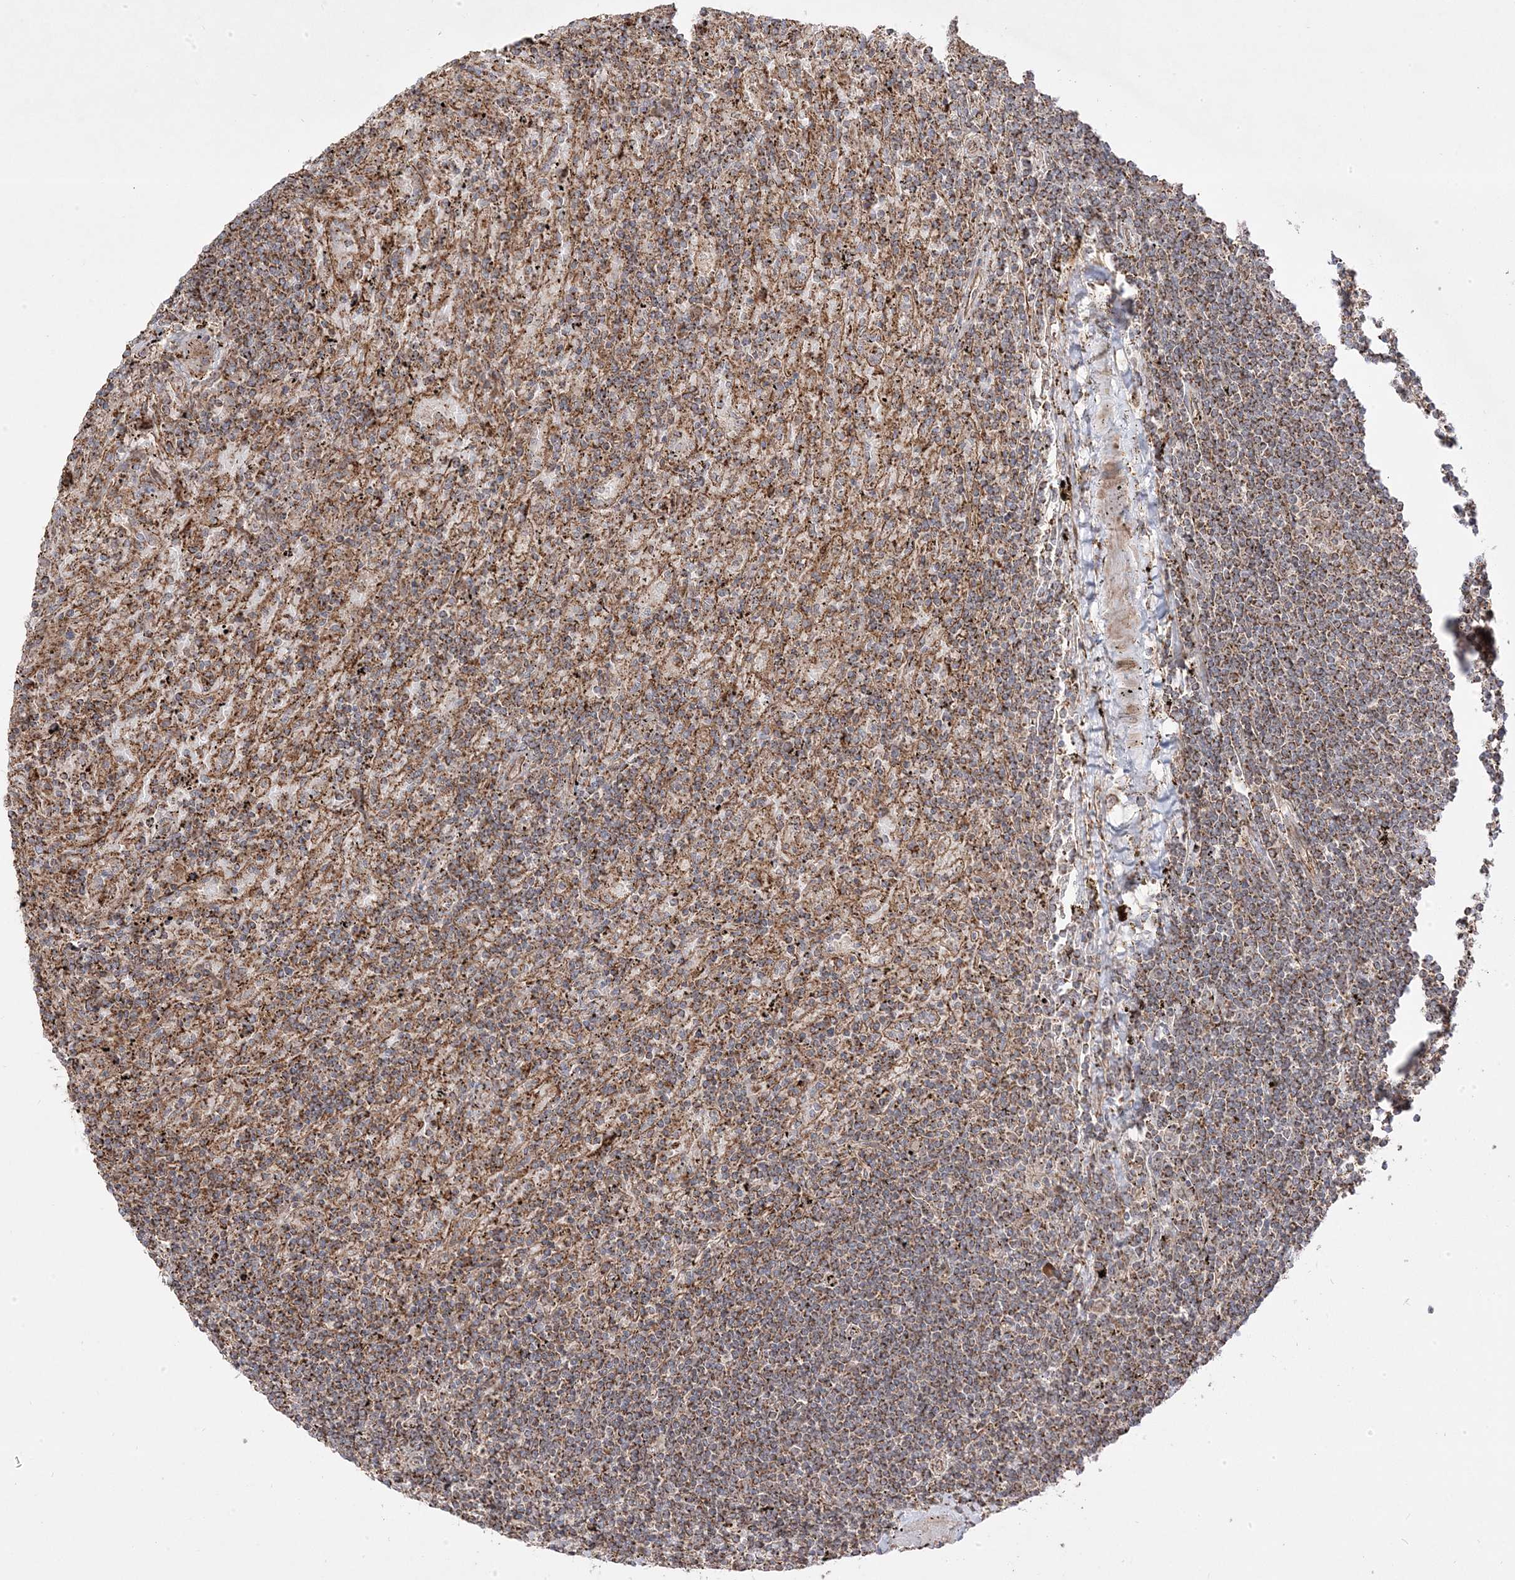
{"staining": {"intensity": "moderate", "quantity": ">75%", "location": "cytoplasmic/membranous"}, "tissue": "lymphoma", "cell_type": "Tumor cells", "image_type": "cancer", "snomed": [{"axis": "morphology", "description": "Malignant lymphoma, non-Hodgkin's type, Low grade"}, {"axis": "topography", "description": "Spleen"}], "caption": "The micrograph reveals immunohistochemical staining of malignant lymphoma, non-Hodgkin's type (low-grade). There is moderate cytoplasmic/membranous staining is present in approximately >75% of tumor cells.", "gene": "CLUAP1", "patient": {"sex": "male", "age": 76}}